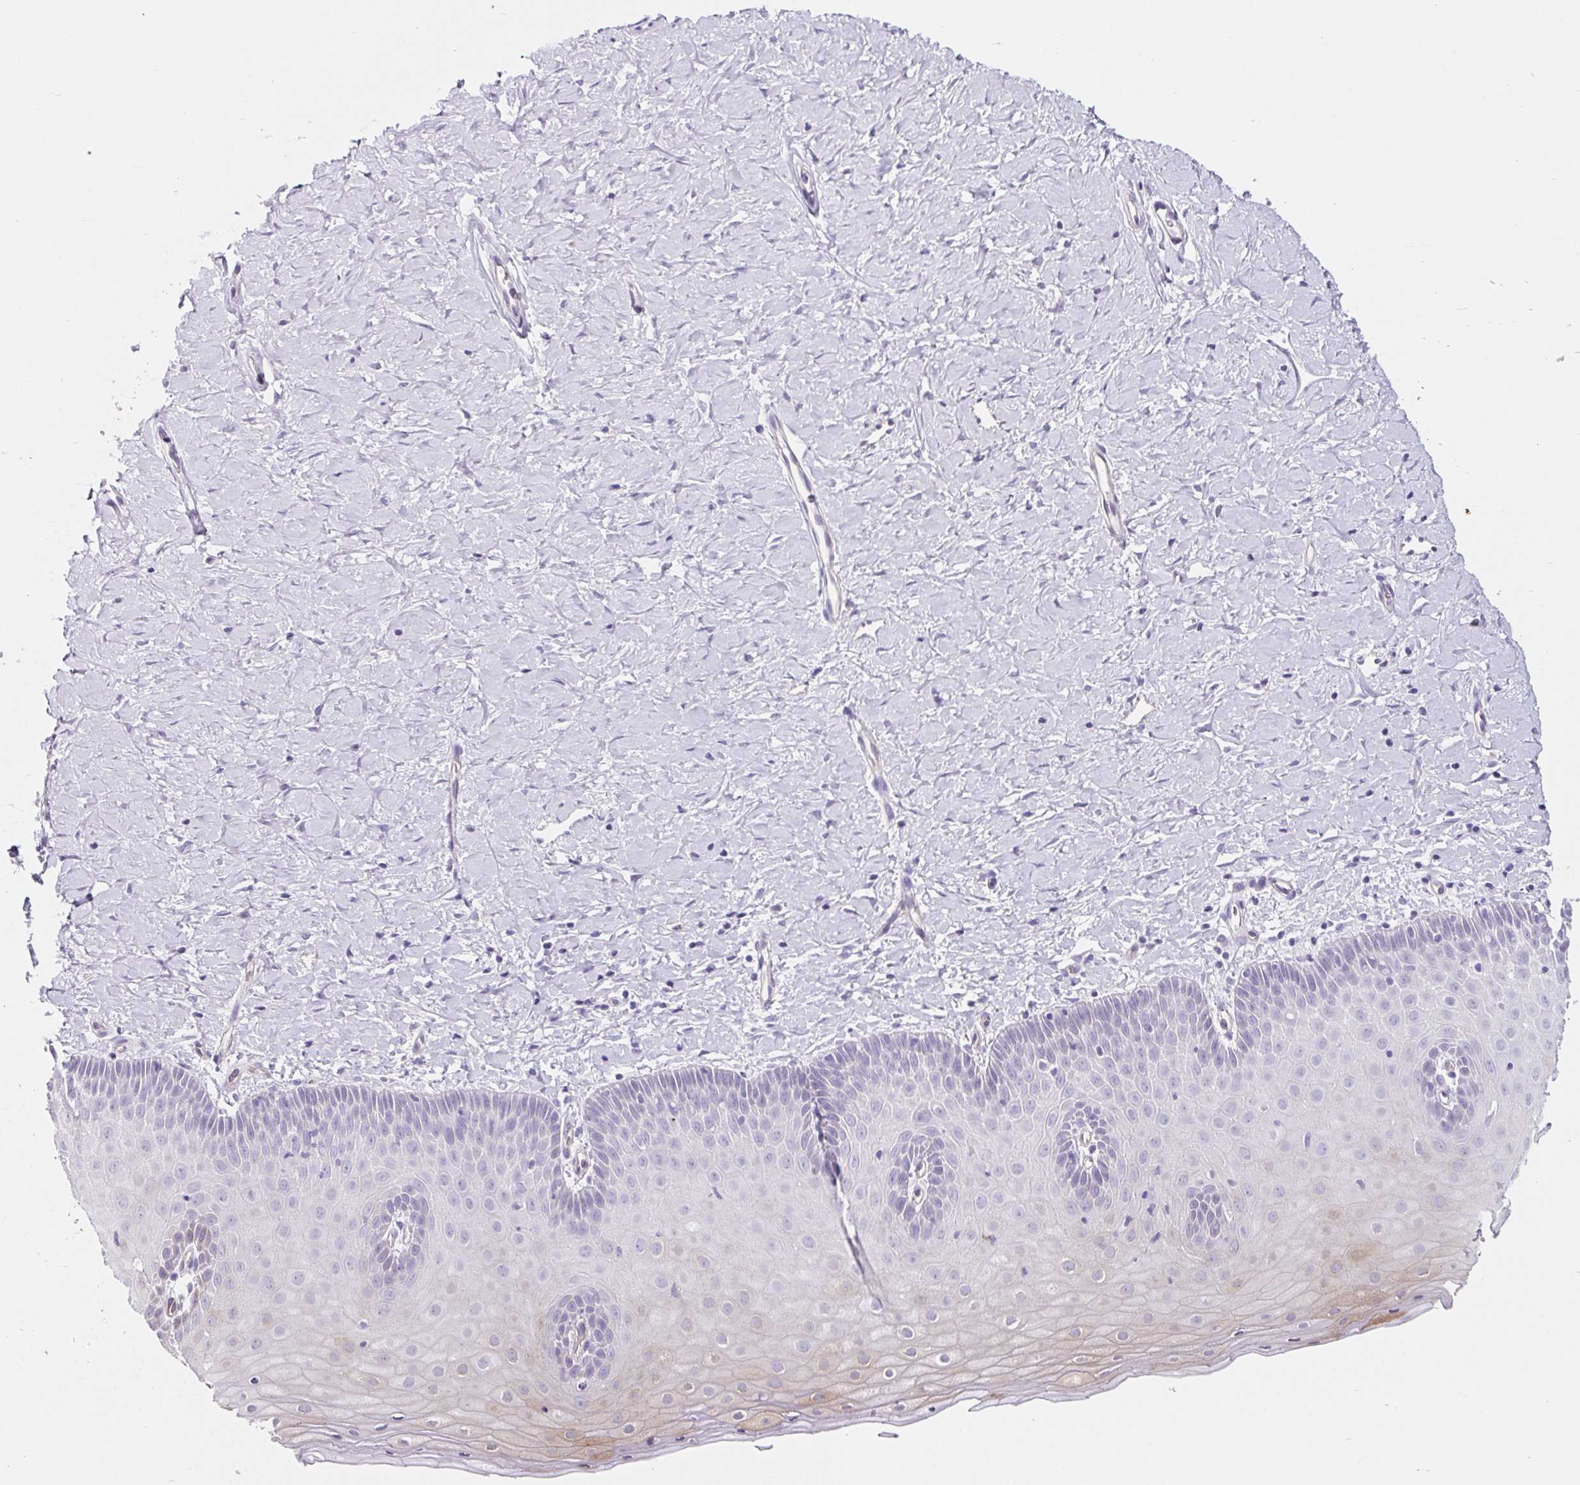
{"staining": {"intensity": "moderate", "quantity": "<25%", "location": "cytoplasmic/membranous"}, "tissue": "cervix", "cell_type": "Glandular cells", "image_type": "normal", "snomed": [{"axis": "morphology", "description": "Normal tissue, NOS"}, {"axis": "topography", "description": "Cervix"}], "caption": "Glandular cells exhibit low levels of moderate cytoplasmic/membranous staining in about <25% of cells in unremarkable cervix. (DAB IHC, brown staining for protein, blue staining for nuclei).", "gene": "BCAS1", "patient": {"sex": "female", "age": 37}}